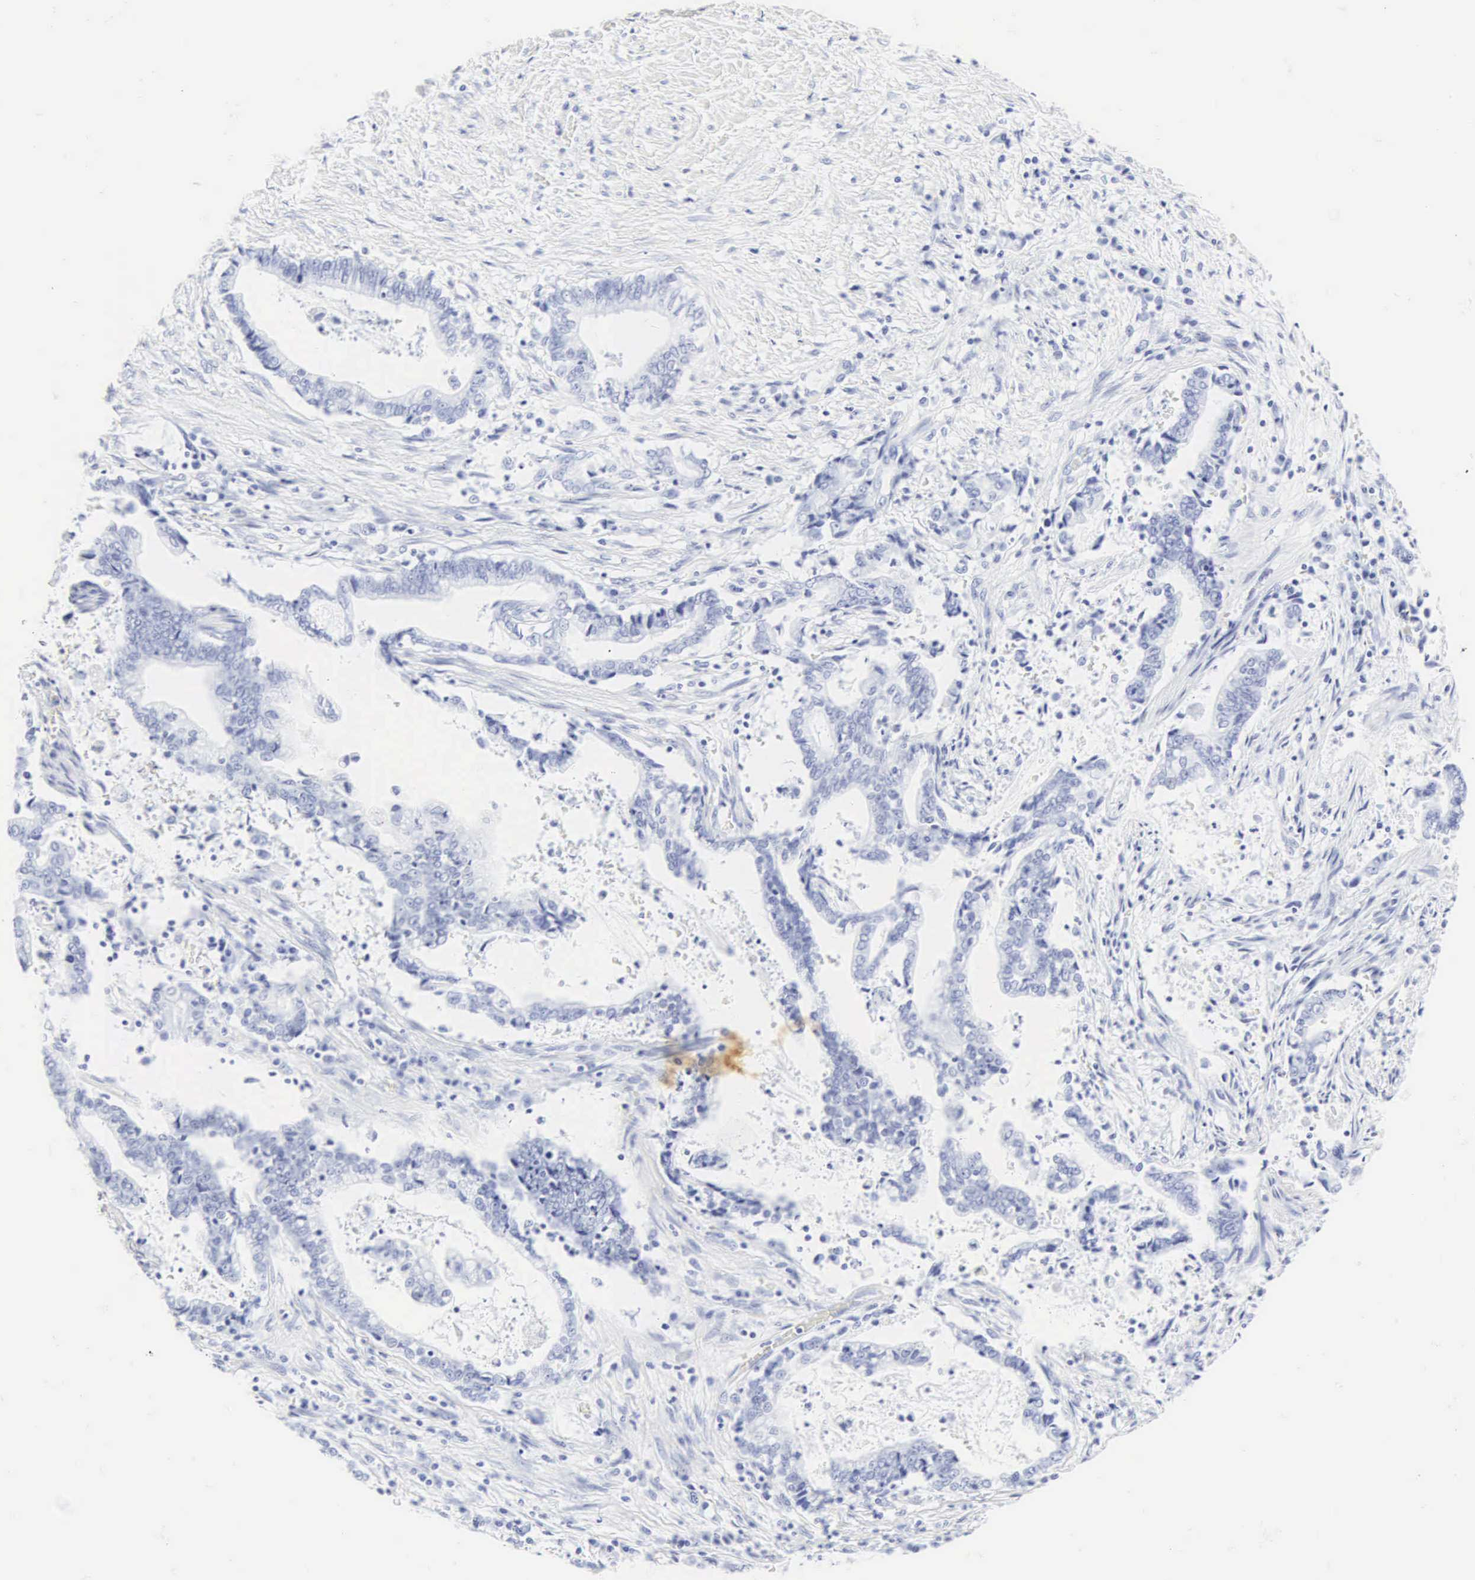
{"staining": {"intensity": "negative", "quantity": "none", "location": "none"}, "tissue": "liver cancer", "cell_type": "Tumor cells", "image_type": "cancer", "snomed": [{"axis": "morphology", "description": "Cholangiocarcinoma"}, {"axis": "topography", "description": "Liver"}], "caption": "The histopathology image demonstrates no staining of tumor cells in liver cholangiocarcinoma. The staining is performed using DAB brown chromogen with nuclei counter-stained in using hematoxylin.", "gene": "CGB3", "patient": {"sex": "male", "age": 57}}